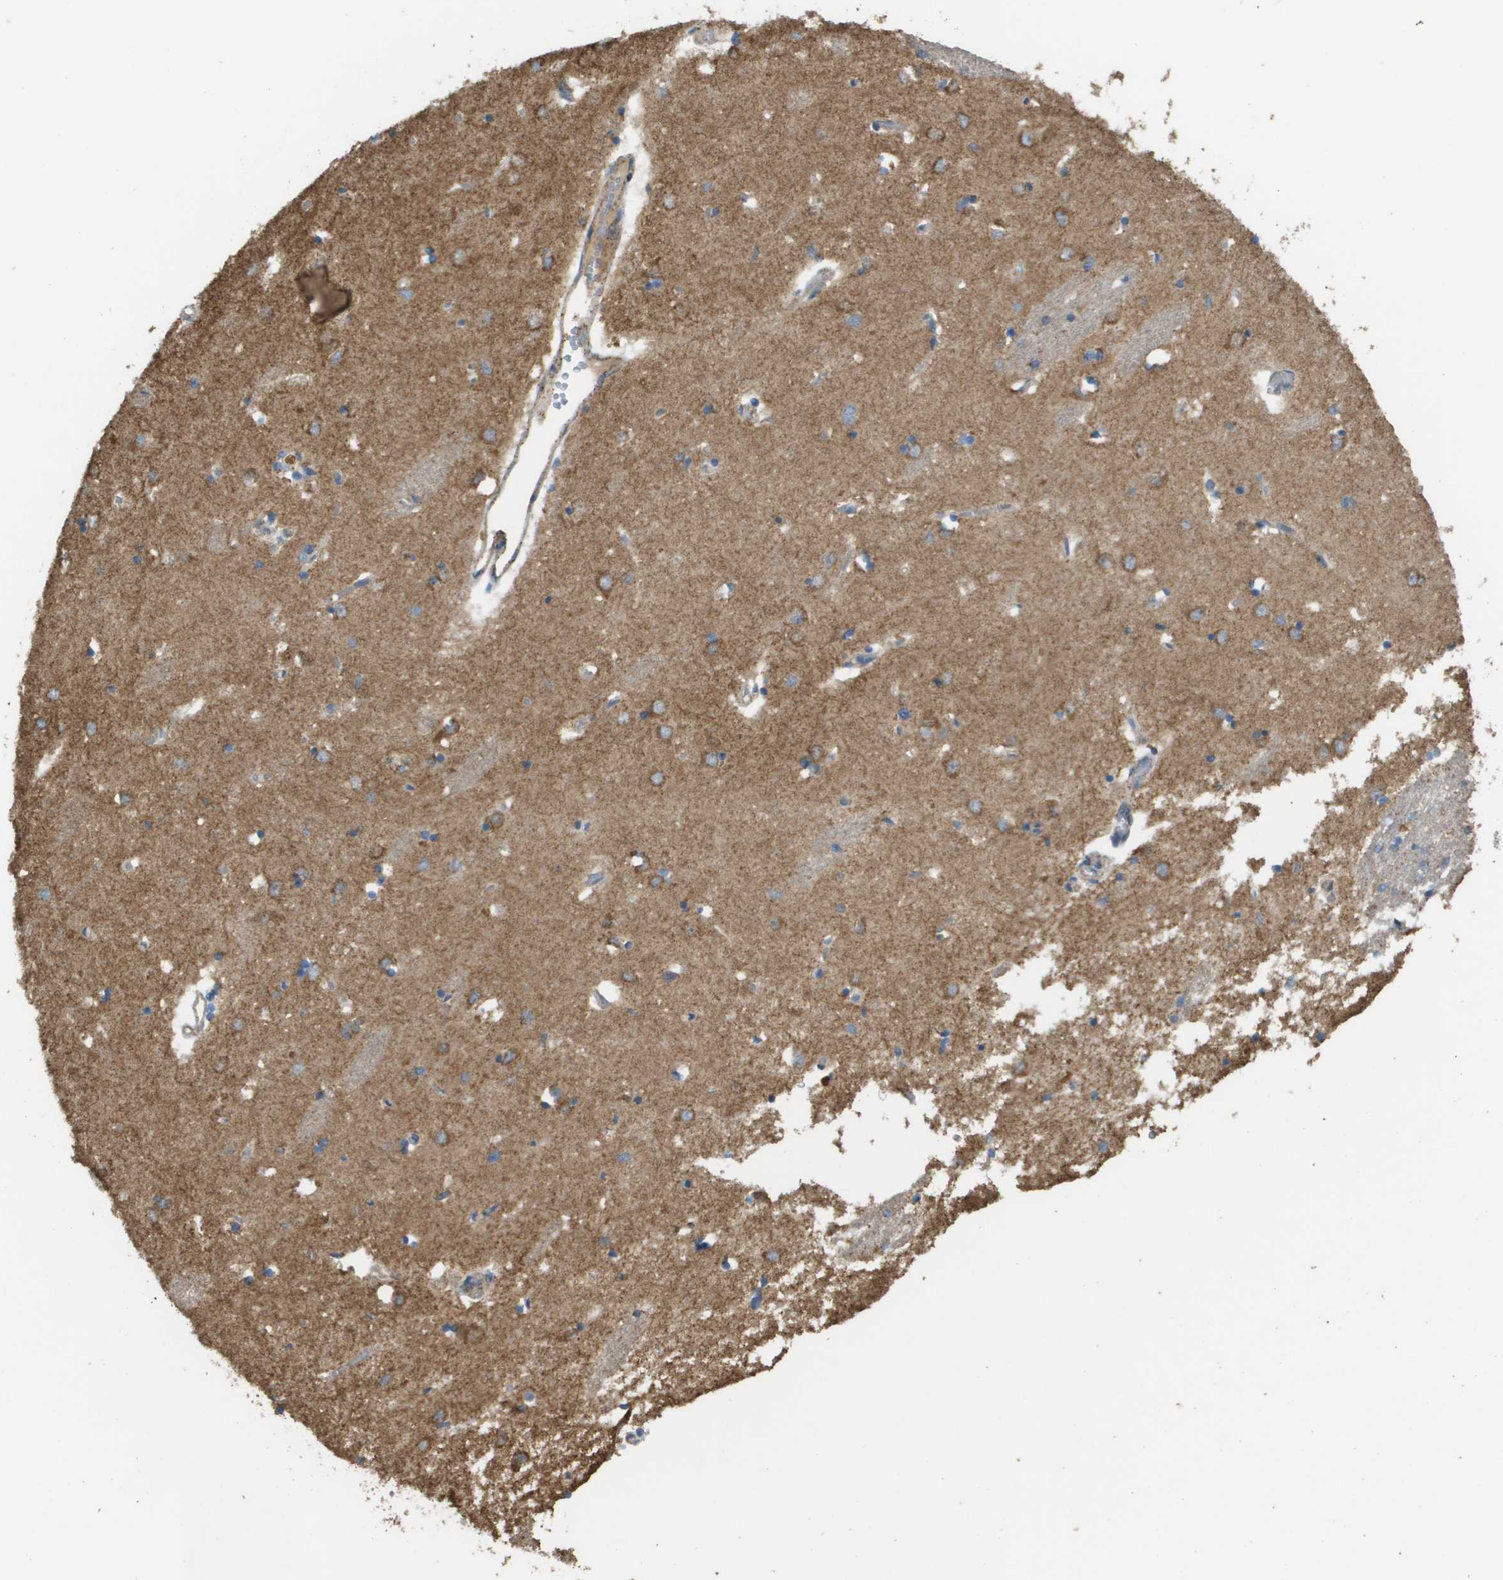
{"staining": {"intensity": "moderate", "quantity": "25%-75%", "location": "cytoplasmic/membranous"}, "tissue": "caudate", "cell_type": "Glial cells", "image_type": "normal", "snomed": [{"axis": "morphology", "description": "Normal tissue, NOS"}, {"axis": "topography", "description": "Lateral ventricle wall"}], "caption": "Immunohistochemical staining of normal human caudate displays moderate cytoplasmic/membranous protein positivity in about 25%-75% of glial cells. (Stains: DAB in brown, nuclei in blue, Microscopy: brightfield microscopy at high magnification).", "gene": "NRK", "patient": {"sex": "female", "age": 19}}